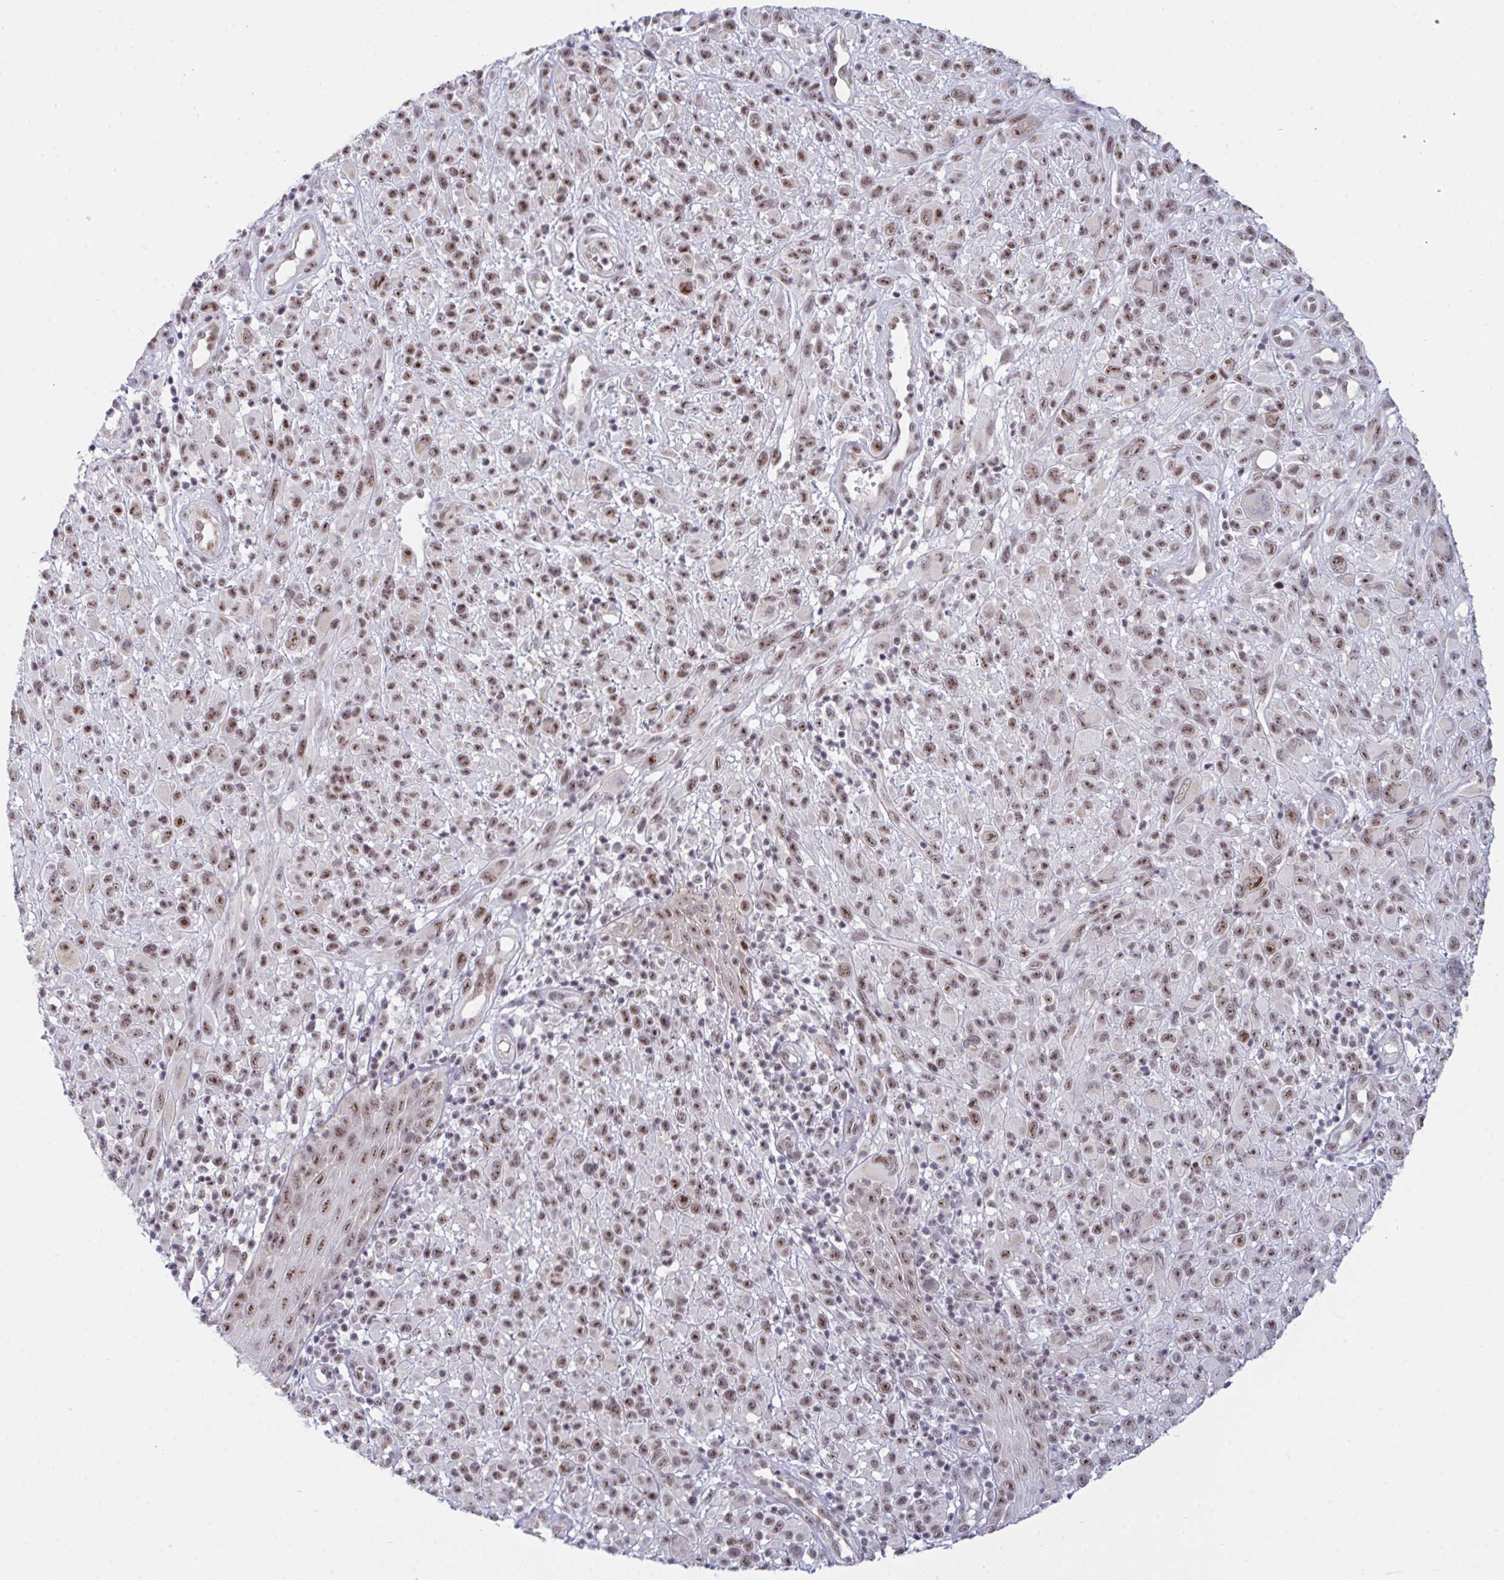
{"staining": {"intensity": "strong", "quantity": ">75%", "location": "nuclear"}, "tissue": "melanoma", "cell_type": "Tumor cells", "image_type": "cancer", "snomed": [{"axis": "morphology", "description": "Malignant melanoma, NOS"}, {"axis": "topography", "description": "Skin"}], "caption": "Tumor cells reveal high levels of strong nuclear staining in about >75% of cells in human melanoma. (brown staining indicates protein expression, while blue staining denotes nuclei).", "gene": "PRR14", "patient": {"sex": "male", "age": 68}}